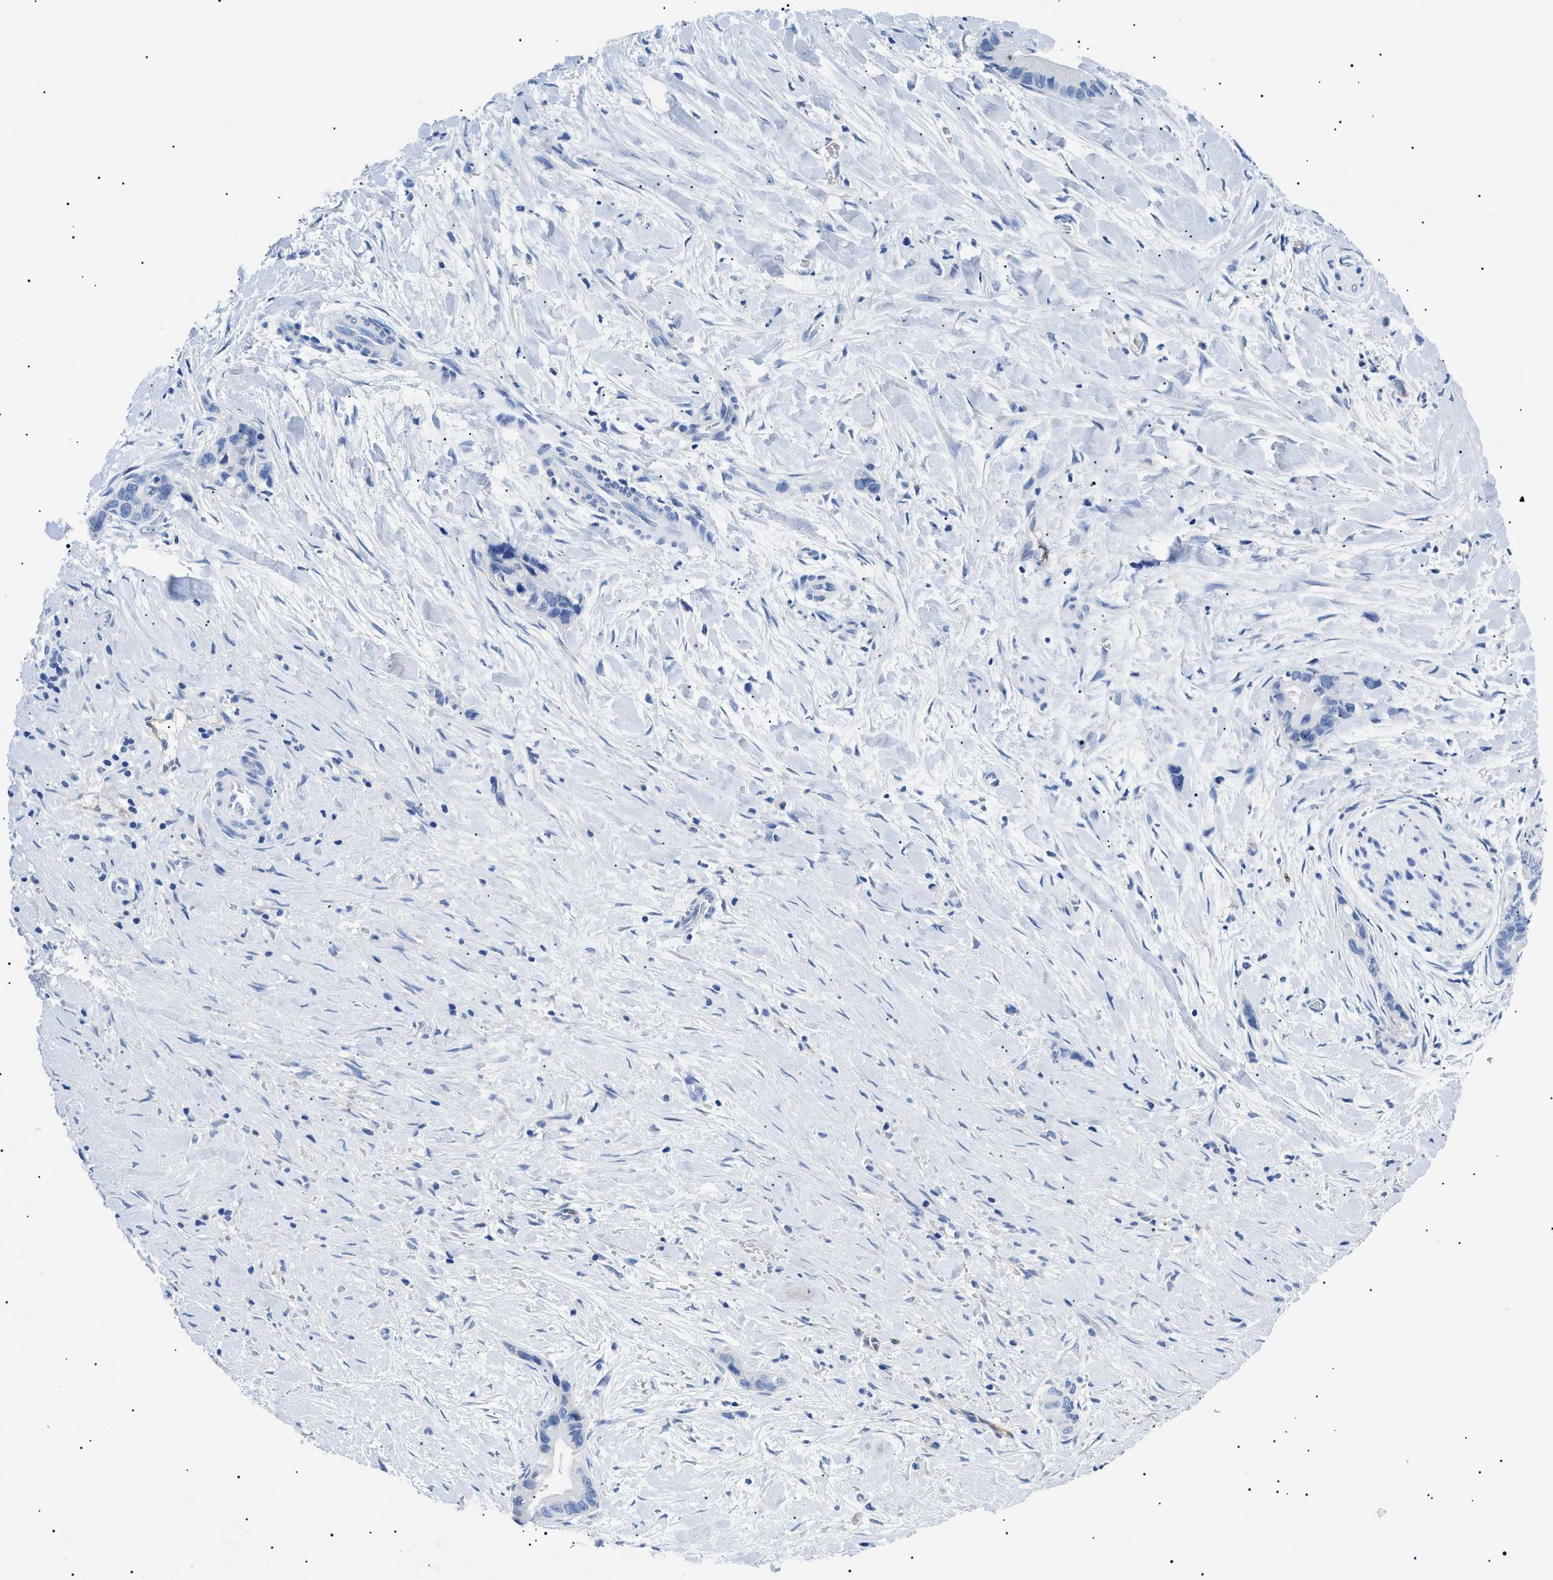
{"staining": {"intensity": "negative", "quantity": "none", "location": "none"}, "tissue": "liver cancer", "cell_type": "Tumor cells", "image_type": "cancer", "snomed": [{"axis": "morphology", "description": "Cholangiocarcinoma"}, {"axis": "topography", "description": "Liver"}], "caption": "Immunohistochemical staining of liver cancer exhibits no significant positivity in tumor cells. The staining was performed using DAB to visualize the protein expression in brown, while the nuclei were stained in blue with hematoxylin (Magnification: 20x).", "gene": "ACKR1", "patient": {"sex": "female", "age": 55}}